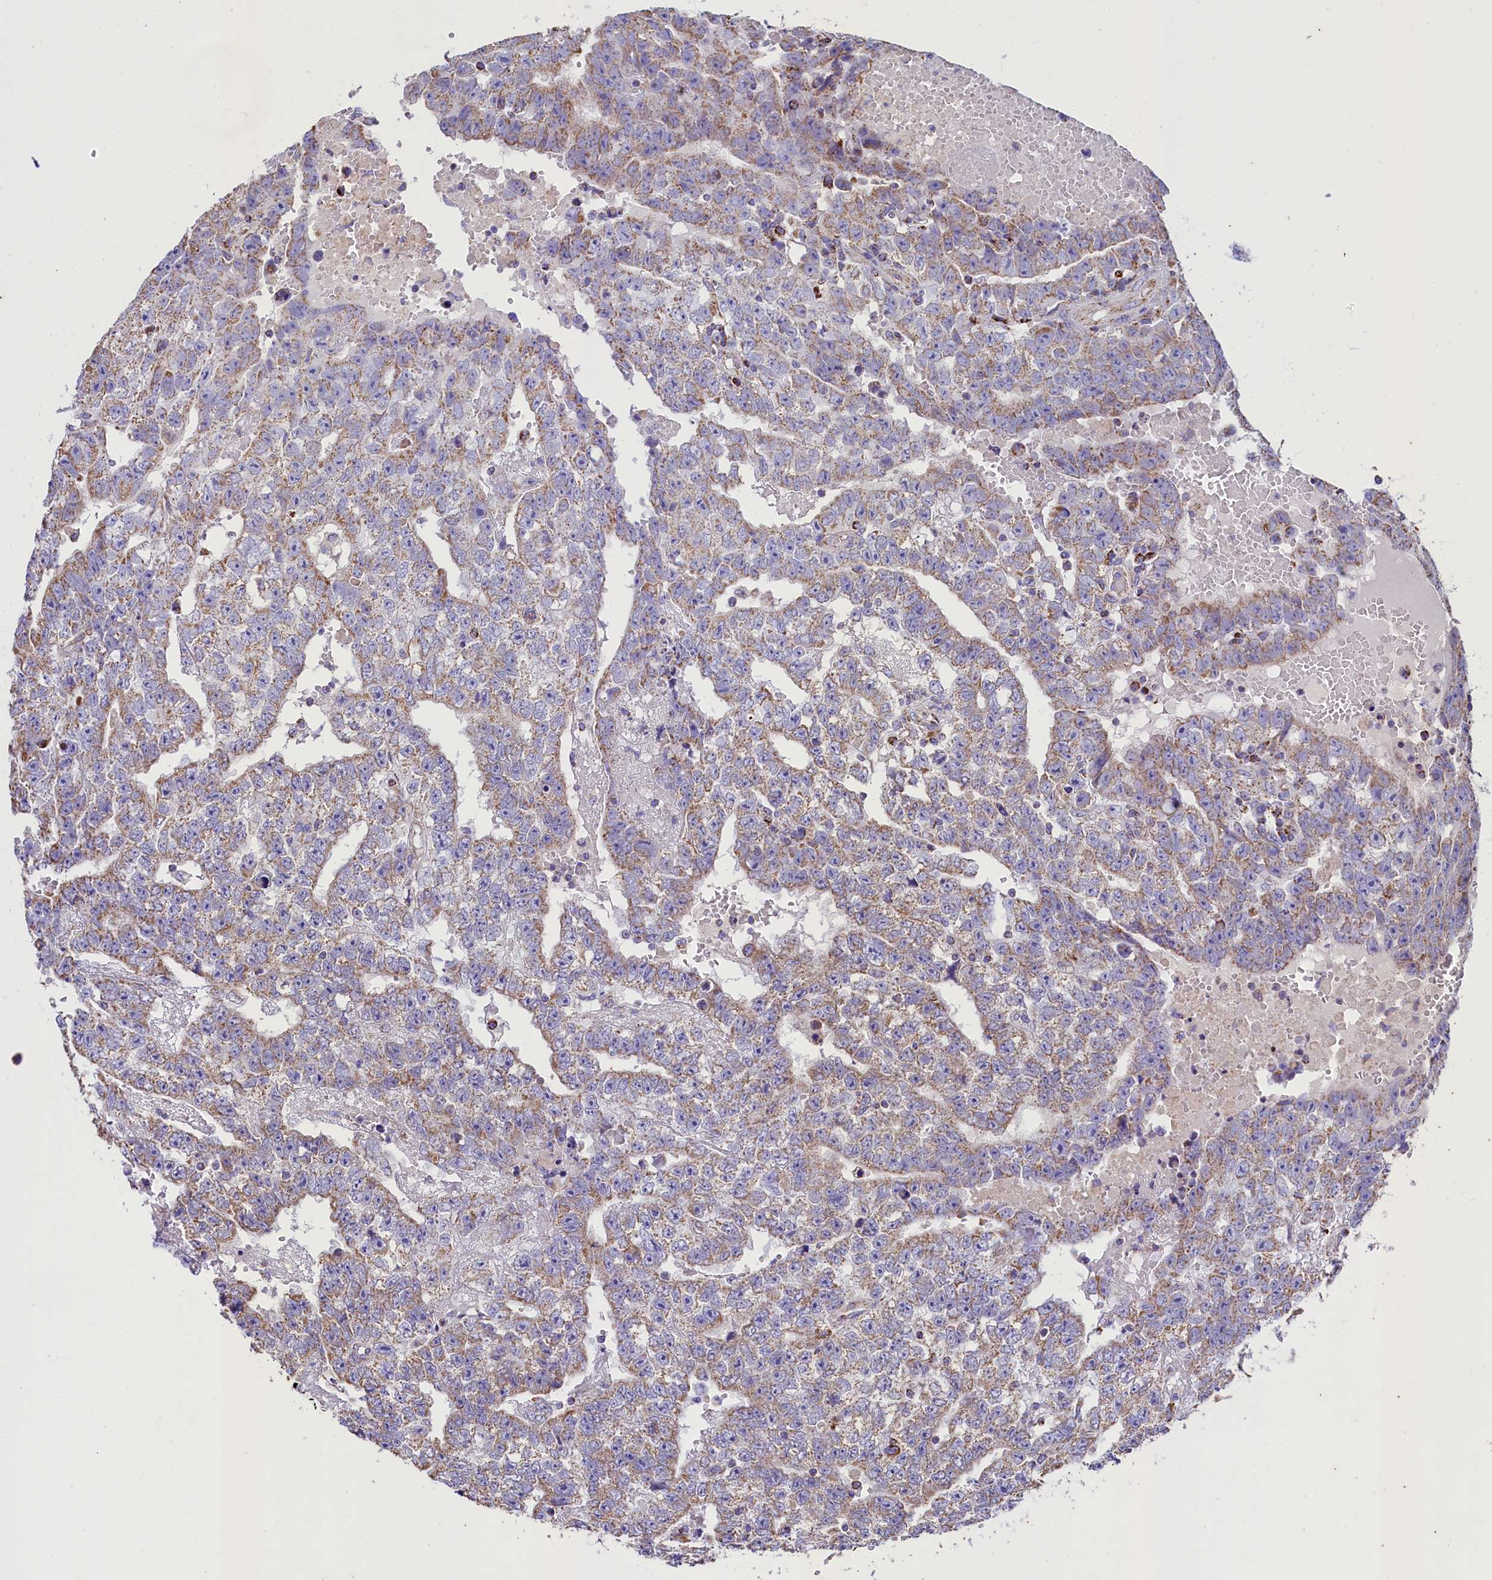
{"staining": {"intensity": "weak", "quantity": ">75%", "location": "cytoplasmic/membranous"}, "tissue": "testis cancer", "cell_type": "Tumor cells", "image_type": "cancer", "snomed": [{"axis": "morphology", "description": "Carcinoma, Embryonal, NOS"}, {"axis": "topography", "description": "Testis"}], "caption": "Immunohistochemistry (IHC) staining of testis cancer (embryonal carcinoma), which displays low levels of weak cytoplasmic/membranous staining in about >75% of tumor cells indicating weak cytoplasmic/membranous protein expression. The staining was performed using DAB (brown) for protein detection and nuclei were counterstained in hematoxylin (blue).", "gene": "IDH3A", "patient": {"sex": "male", "age": 25}}